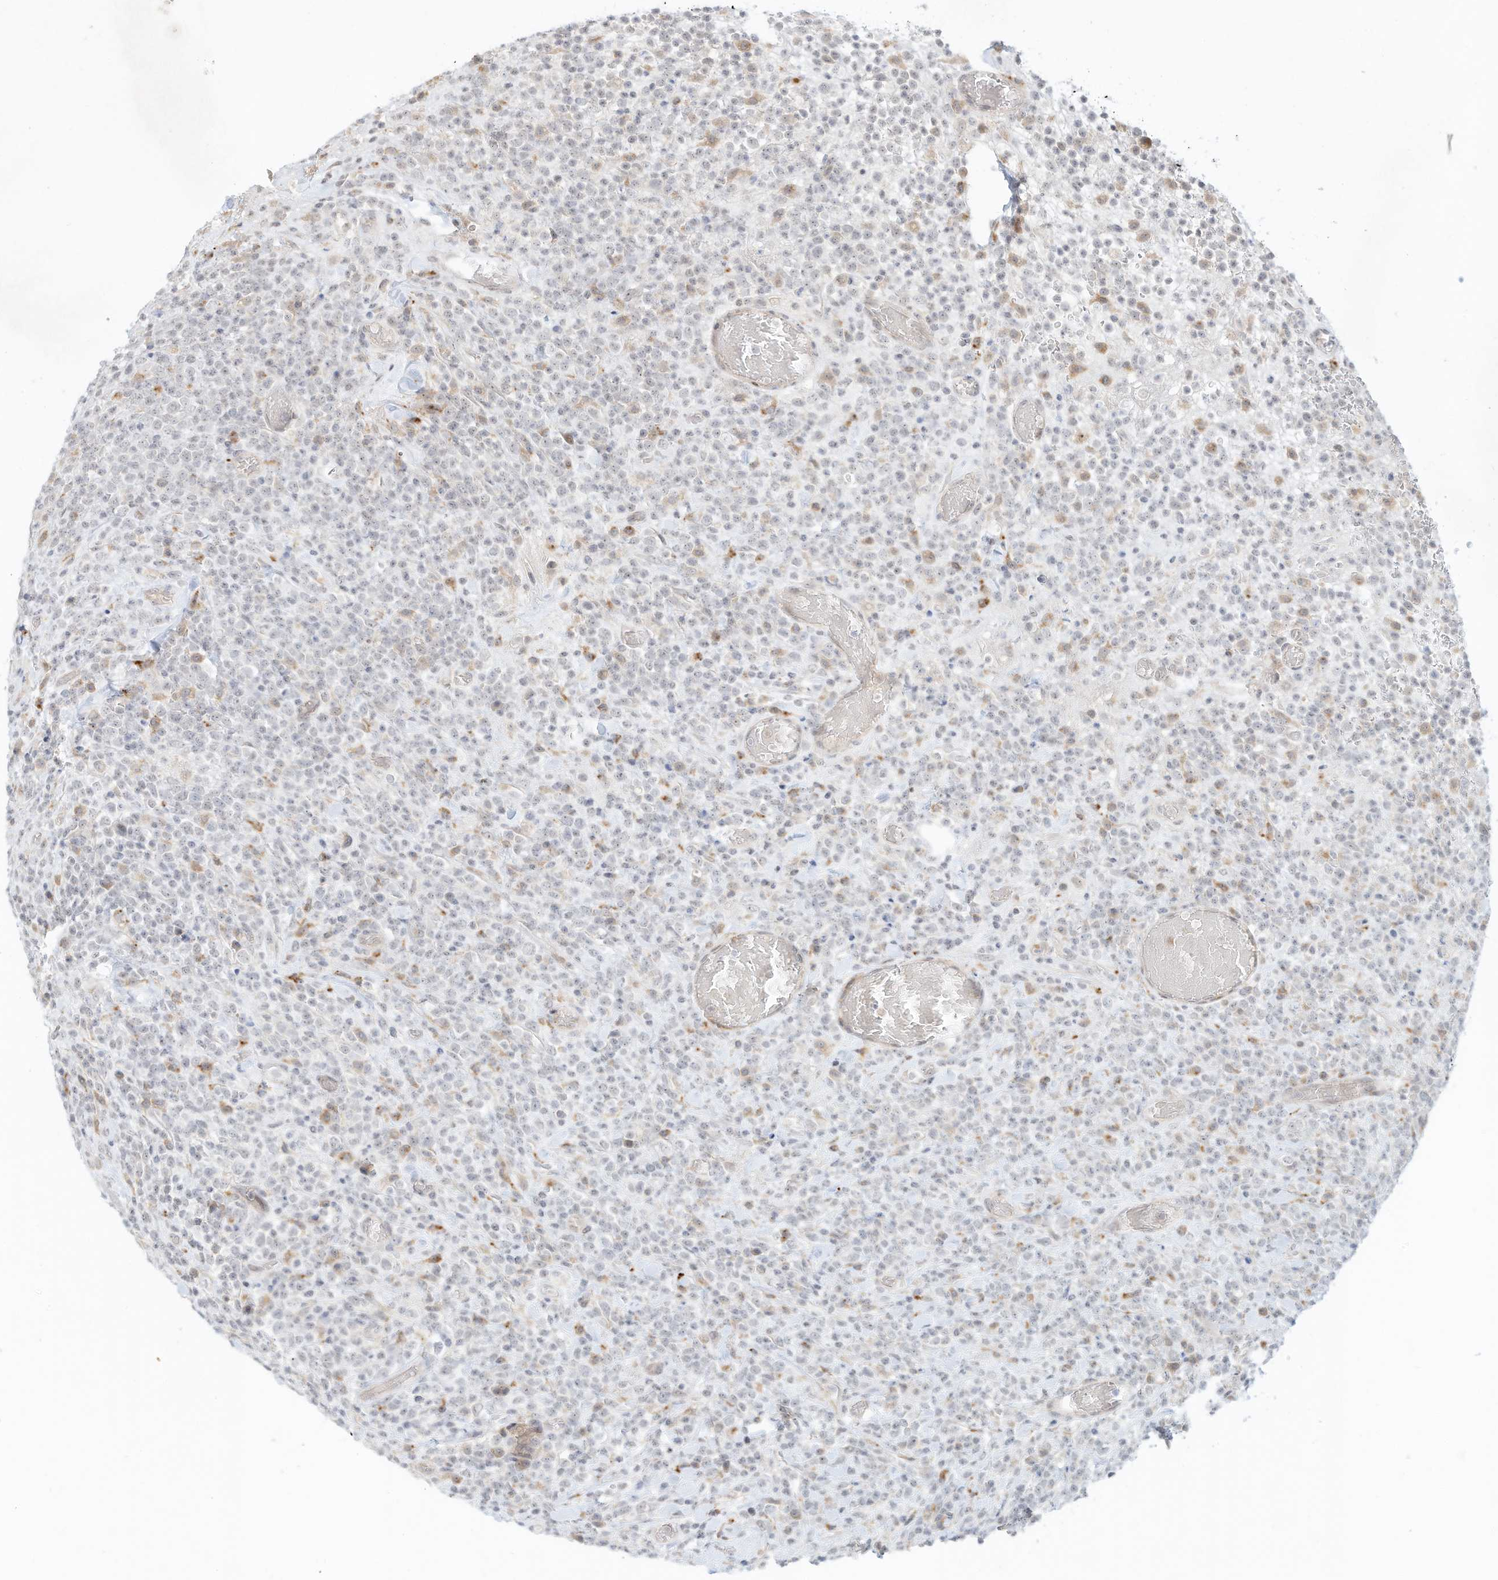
{"staining": {"intensity": "negative", "quantity": "none", "location": "none"}, "tissue": "lymphoma", "cell_type": "Tumor cells", "image_type": "cancer", "snomed": [{"axis": "morphology", "description": "Malignant lymphoma, non-Hodgkin's type, High grade"}, {"axis": "topography", "description": "Colon"}], "caption": "An immunohistochemistry (IHC) micrograph of malignant lymphoma, non-Hodgkin's type (high-grade) is shown. There is no staining in tumor cells of malignant lymphoma, non-Hodgkin's type (high-grade). (Immunohistochemistry (ihc), brightfield microscopy, high magnification).", "gene": "PAK6", "patient": {"sex": "female", "age": 53}}